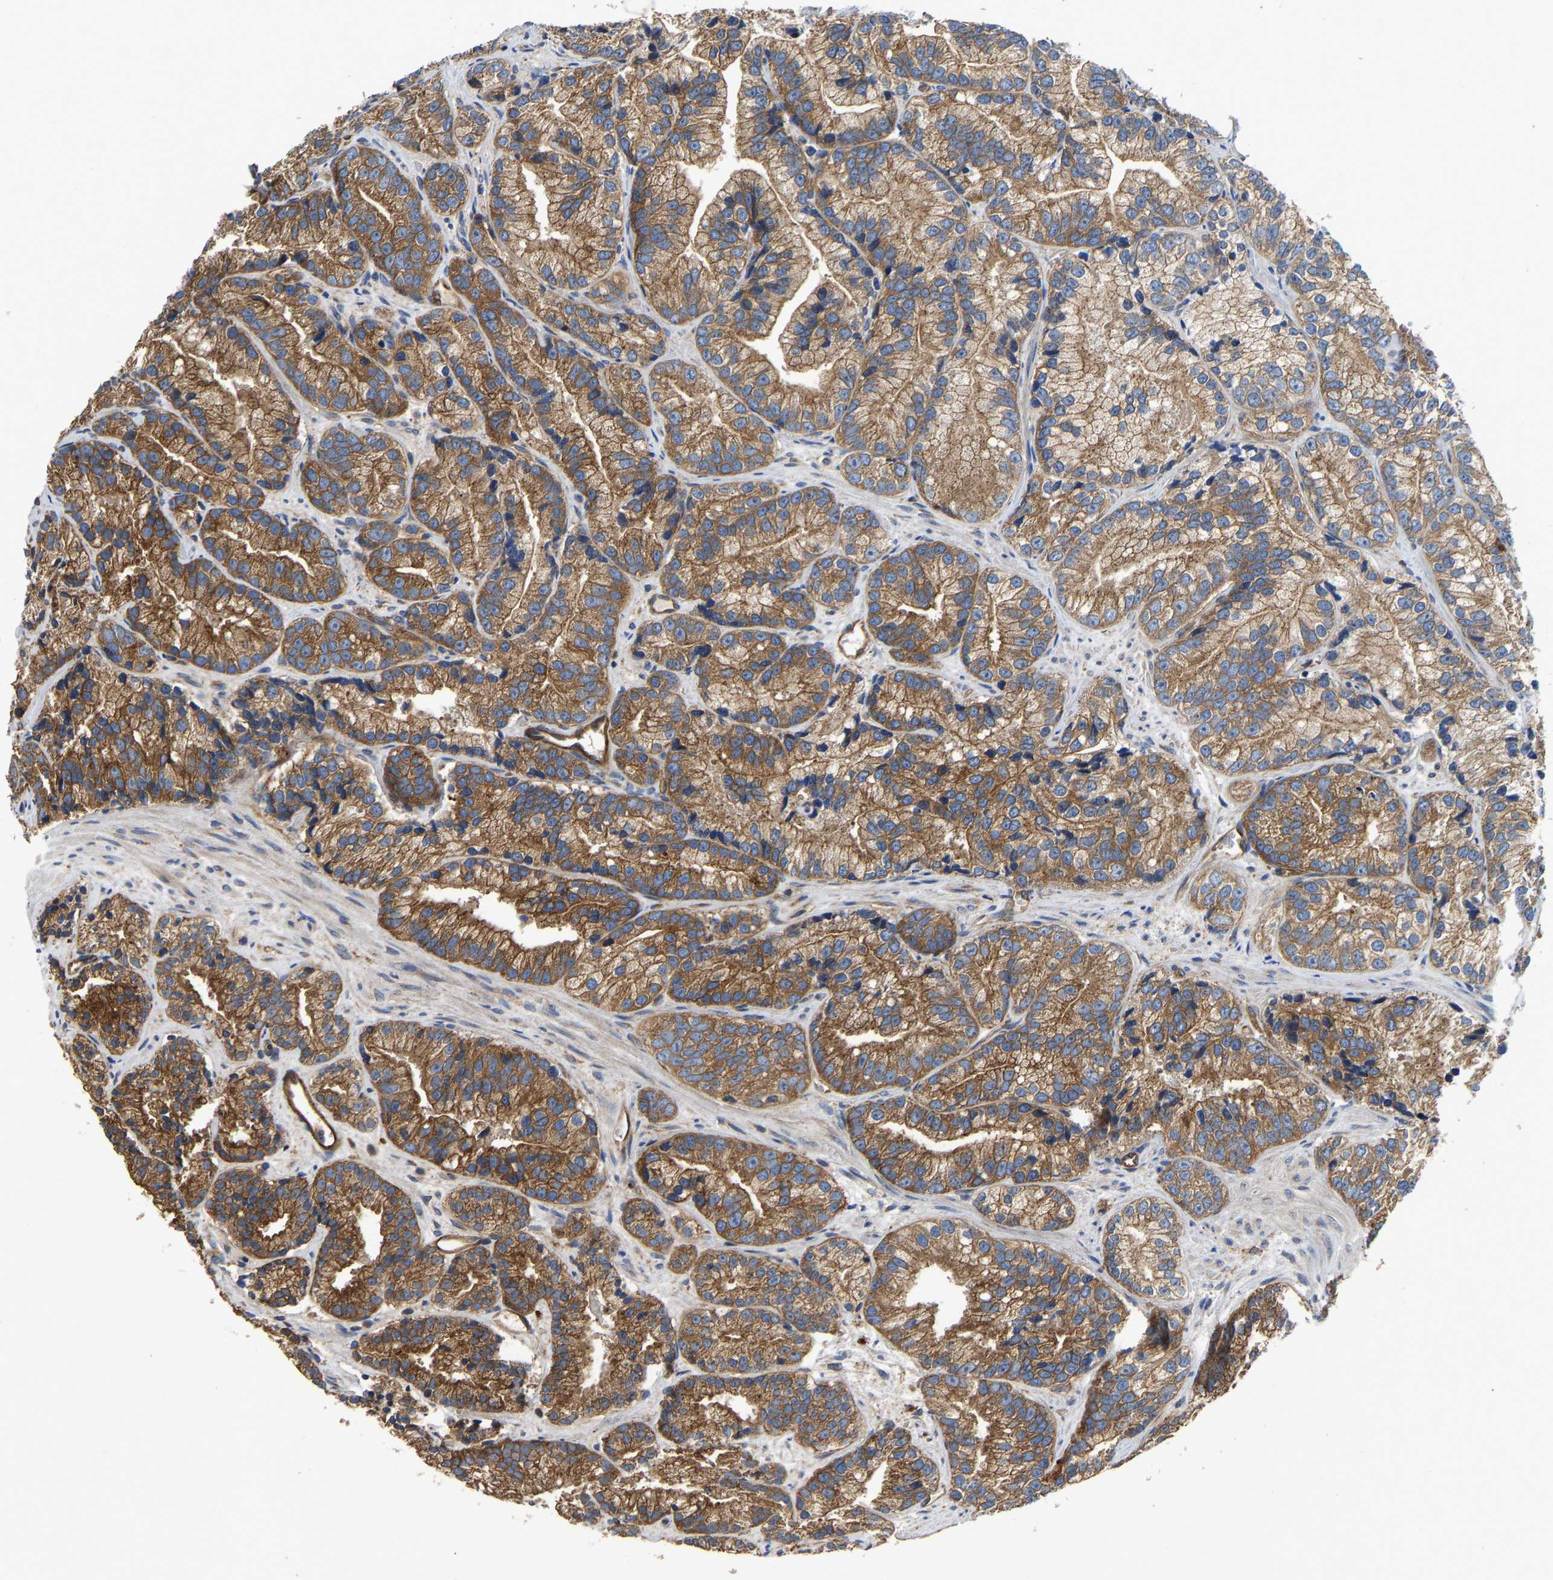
{"staining": {"intensity": "moderate", "quantity": ">75%", "location": "cytoplasmic/membranous"}, "tissue": "prostate cancer", "cell_type": "Tumor cells", "image_type": "cancer", "snomed": [{"axis": "morphology", "description": "Adenocarcinoma, Low grade"}, {"axis": "topography", "description": "Prostate"}], "caption": "Prostate cancer was stained to show a protein in brown. There is medium levels of moderate cytoplasmic/membranous expression in about >75% of tumor cells.", "gene": "FLNB", "patient": {"sex": "male", "age": 89}}